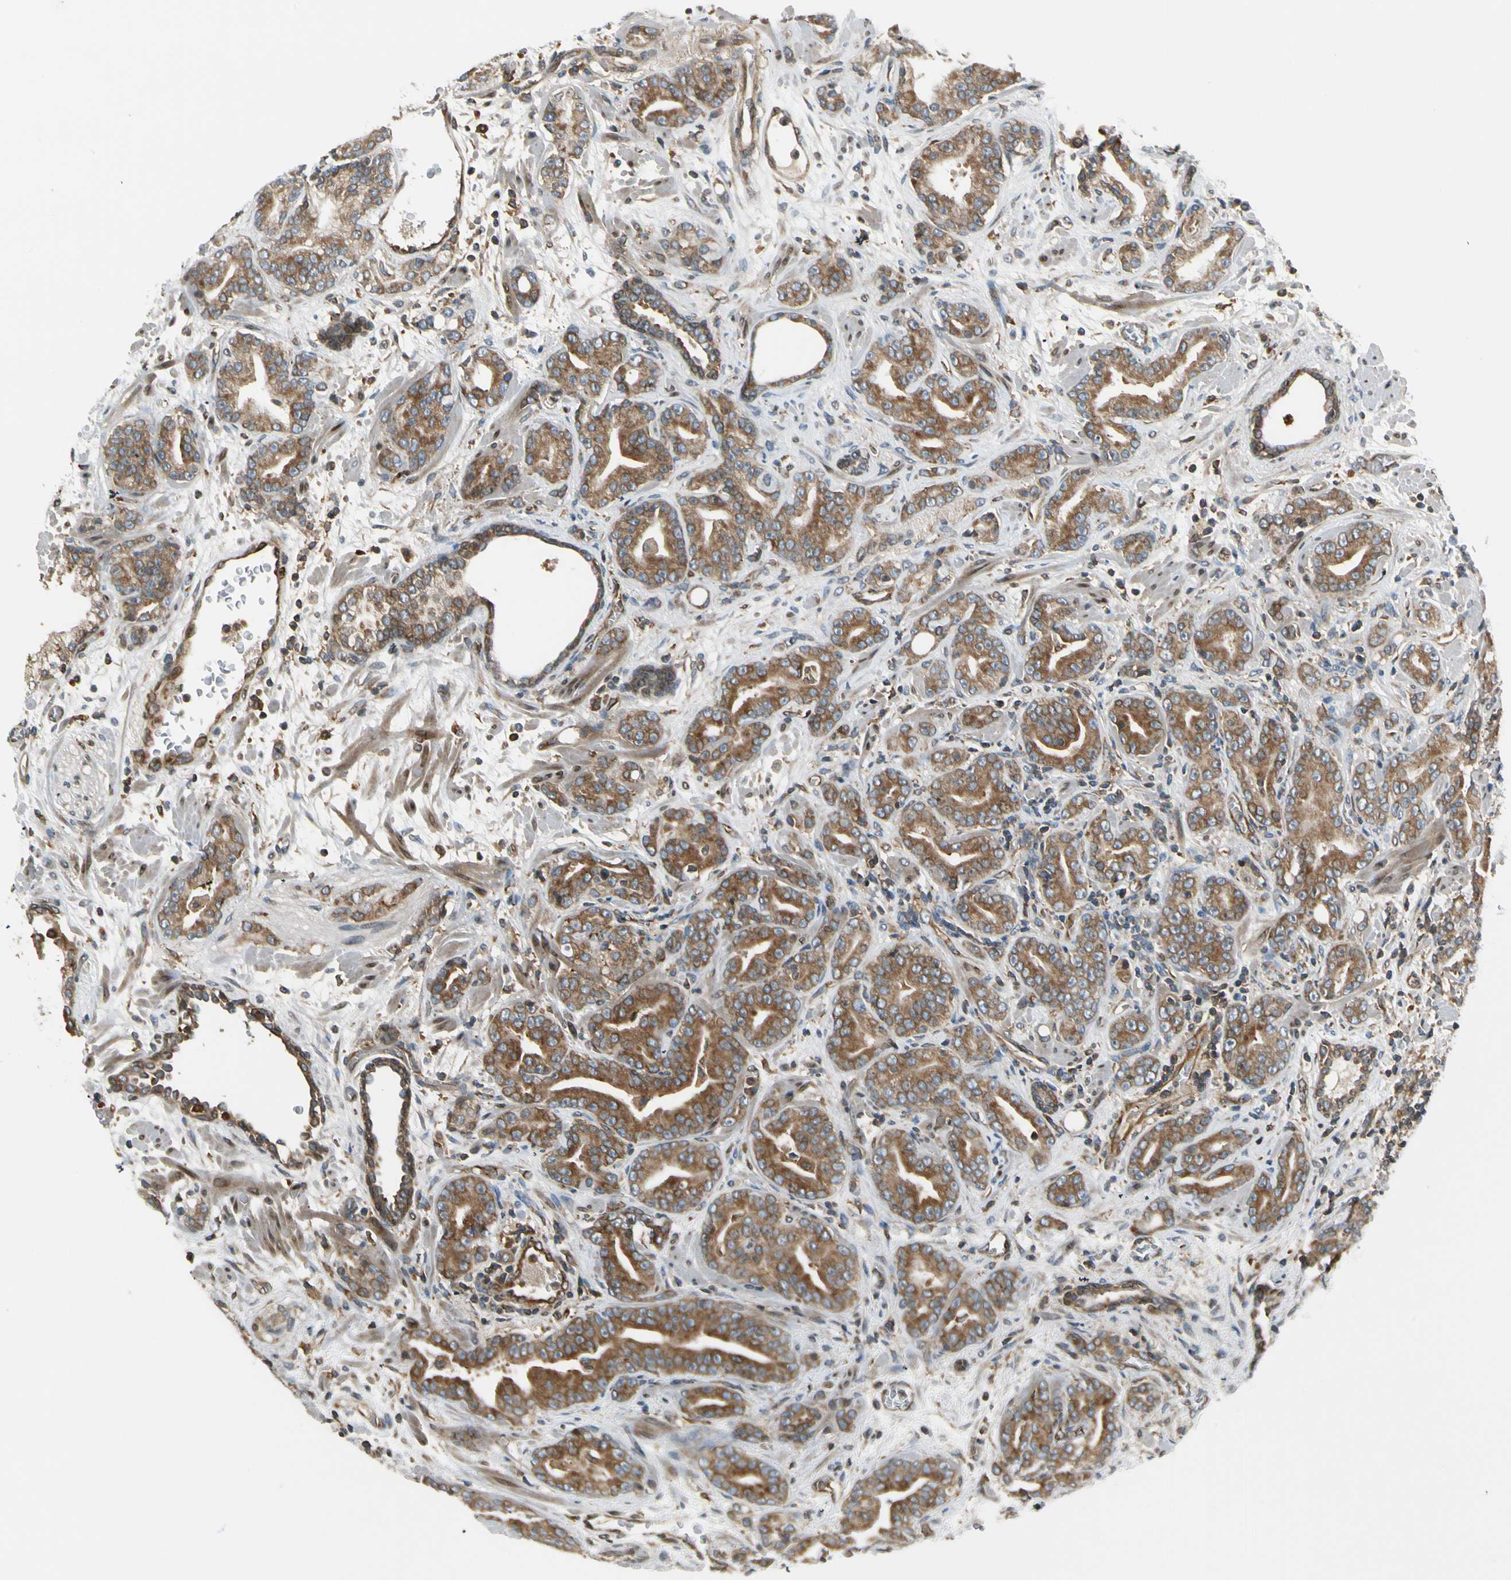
{"staining": {"intensity": "moderate", "quantity": ">75%", "location": "cytoplasmic/membranous"}, "tissue": "prostate cancer", "cell_type": "Tumor cells", "image_type": "cancer", "snomed": [{"axis": "morphology", "description": "Adenocarcinoma, Low grade"}, {"axis": "topography", "description": "Prostate"}], "caption": "Immunohistochemistry (DAB (3,3'-diaminobenzidine)) staining of human prostate cancer displays moderate cytoplasmic/membranous protein positivity in approximately >75% of tumor cells.", "gene": "TRIO", "patient": {"sex": "male", "age": 63}}